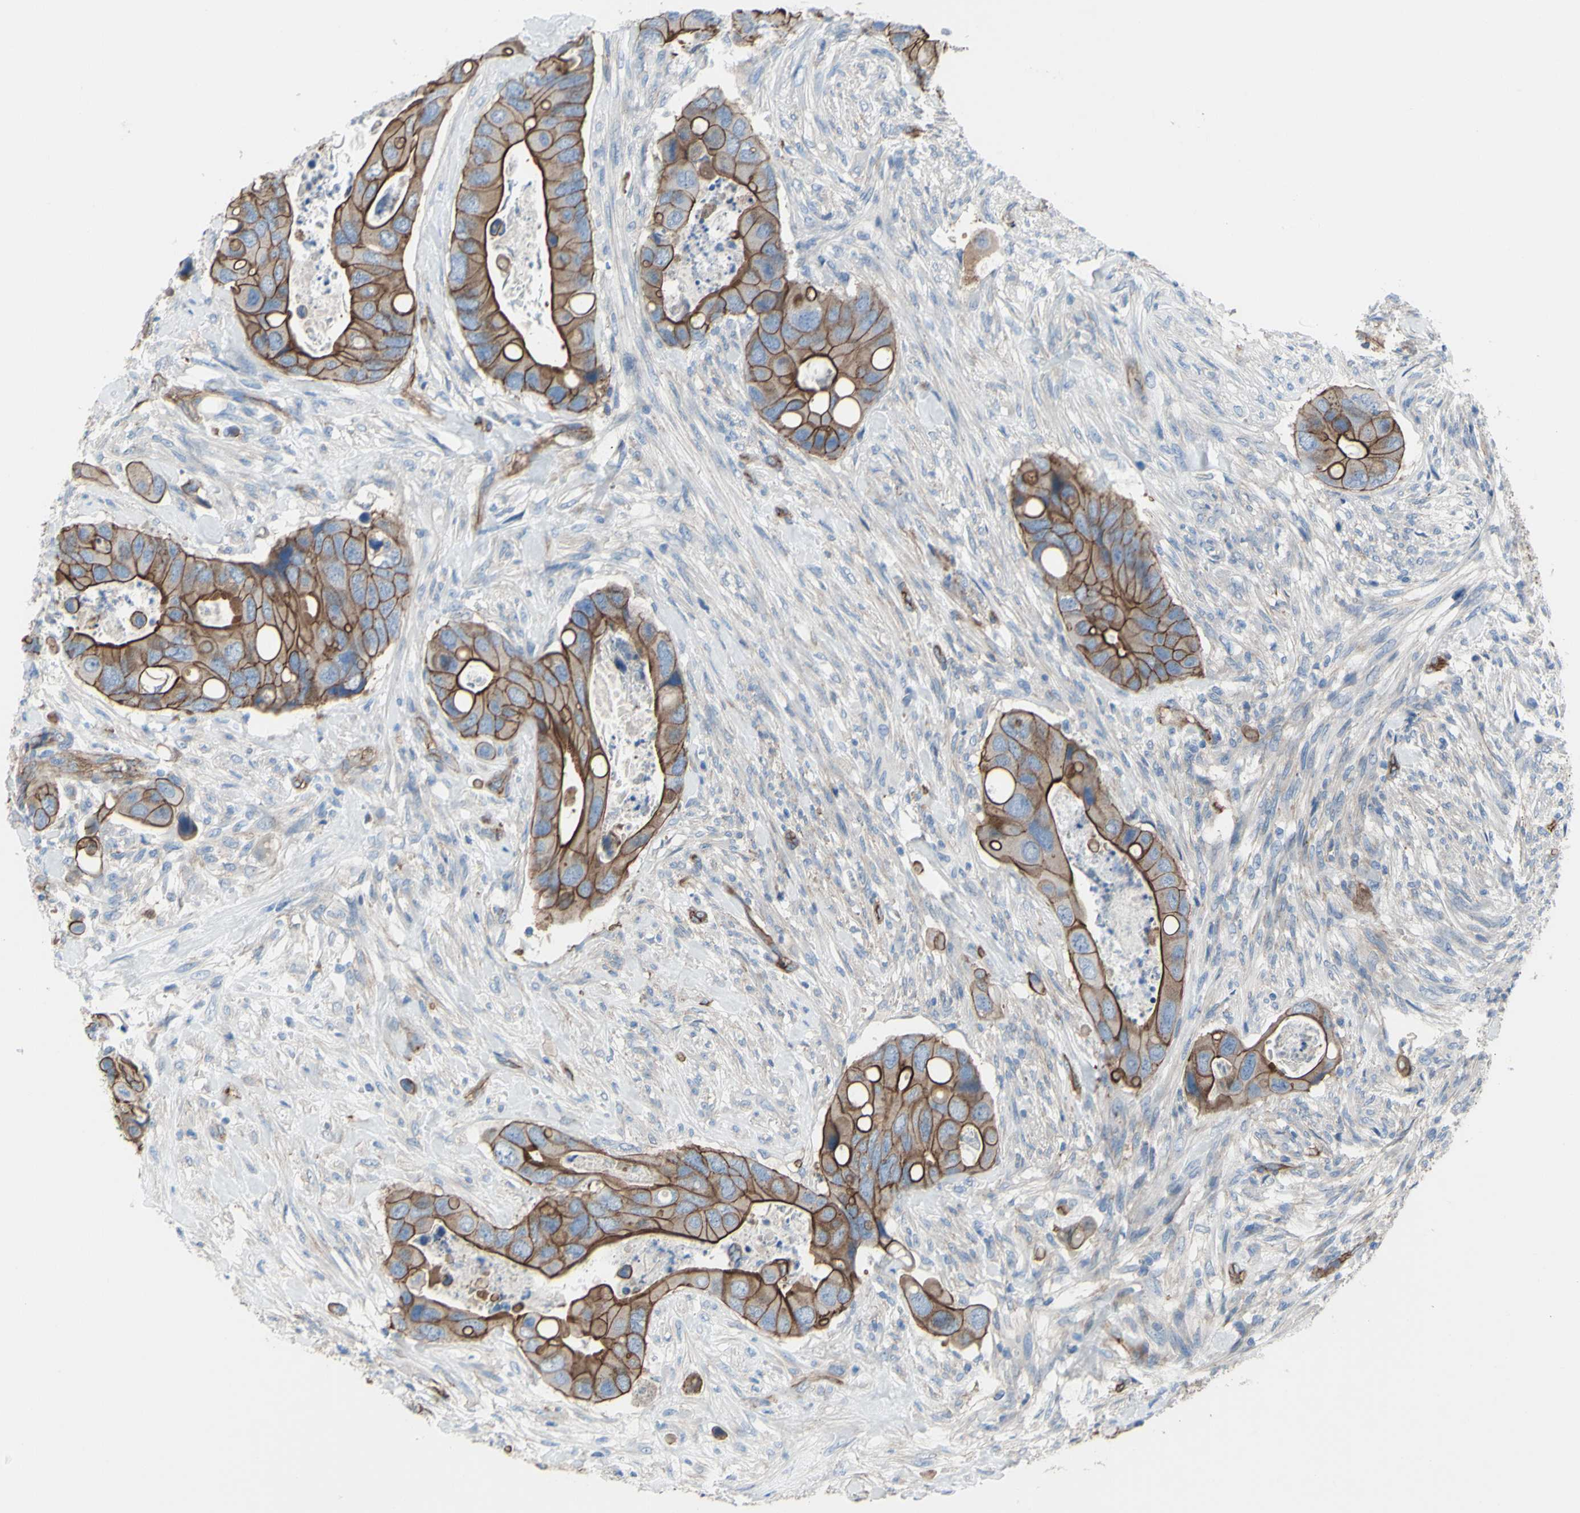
{"staining": {"intensity": "strong", "quantity": ">75%", "location": "cytoplasmic/membranous"}, "tissue": "colorectal cancer", "cell_type": "Tumor cells", "image_type": "cancer", "snomed": [{"axis": "morphology", "description": "Adenocarcinoma, NOS"}, {"axis": "topography", "description": "Rectum"}], "caption": "Protein staining displays strong cytoplasmic/membranous positivity in about >75% of tumor cells in colorectal adenocarcinoma. Immunohistochemistry (ihc) stains the protein of interest in brown and the nuclei are stained blue.", "gene": "TPBG", "patient": {"sex": "female", "age": 57}}